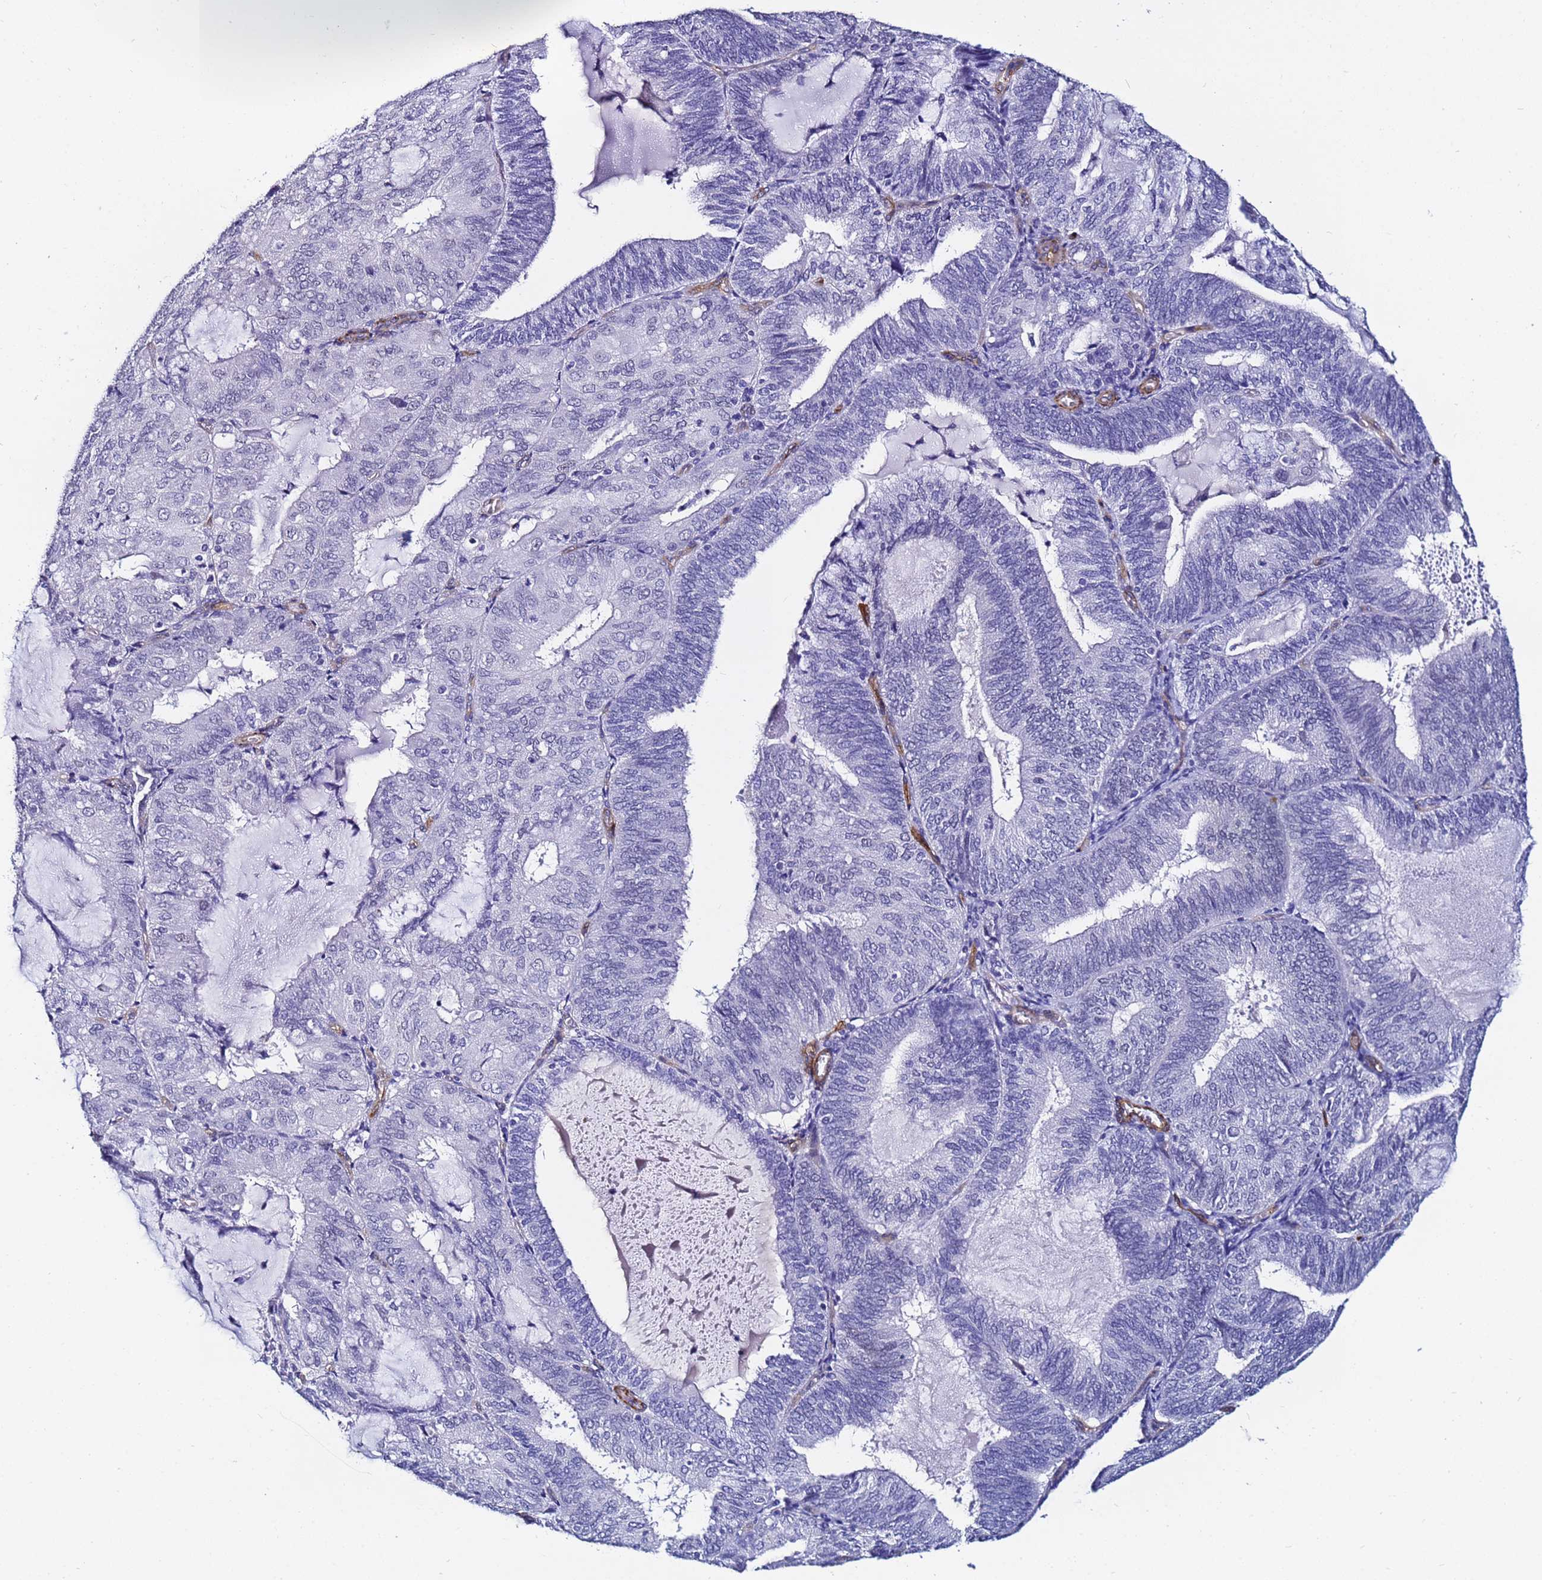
{"staining": {"intensity": "negative", "quantity": "none", "location": "none"}, "tissue": "endometrial cancer", "cell_type": "Tumor cells", "image_type": "cancer", "snomed": [{"axis": "morphology", "description": "Adenocarcinoma, NOS"}, {"axis": "topography", "description": "Endometrium"}], "caption": "The immunohistochemistry (IHC) photomicrograph has no significant expression in tumor cells of endometrial cancer (adenocarcinoma) tissue.", "gene": "DEFB104A", "patient": {"sex": "female", "age": 81}}